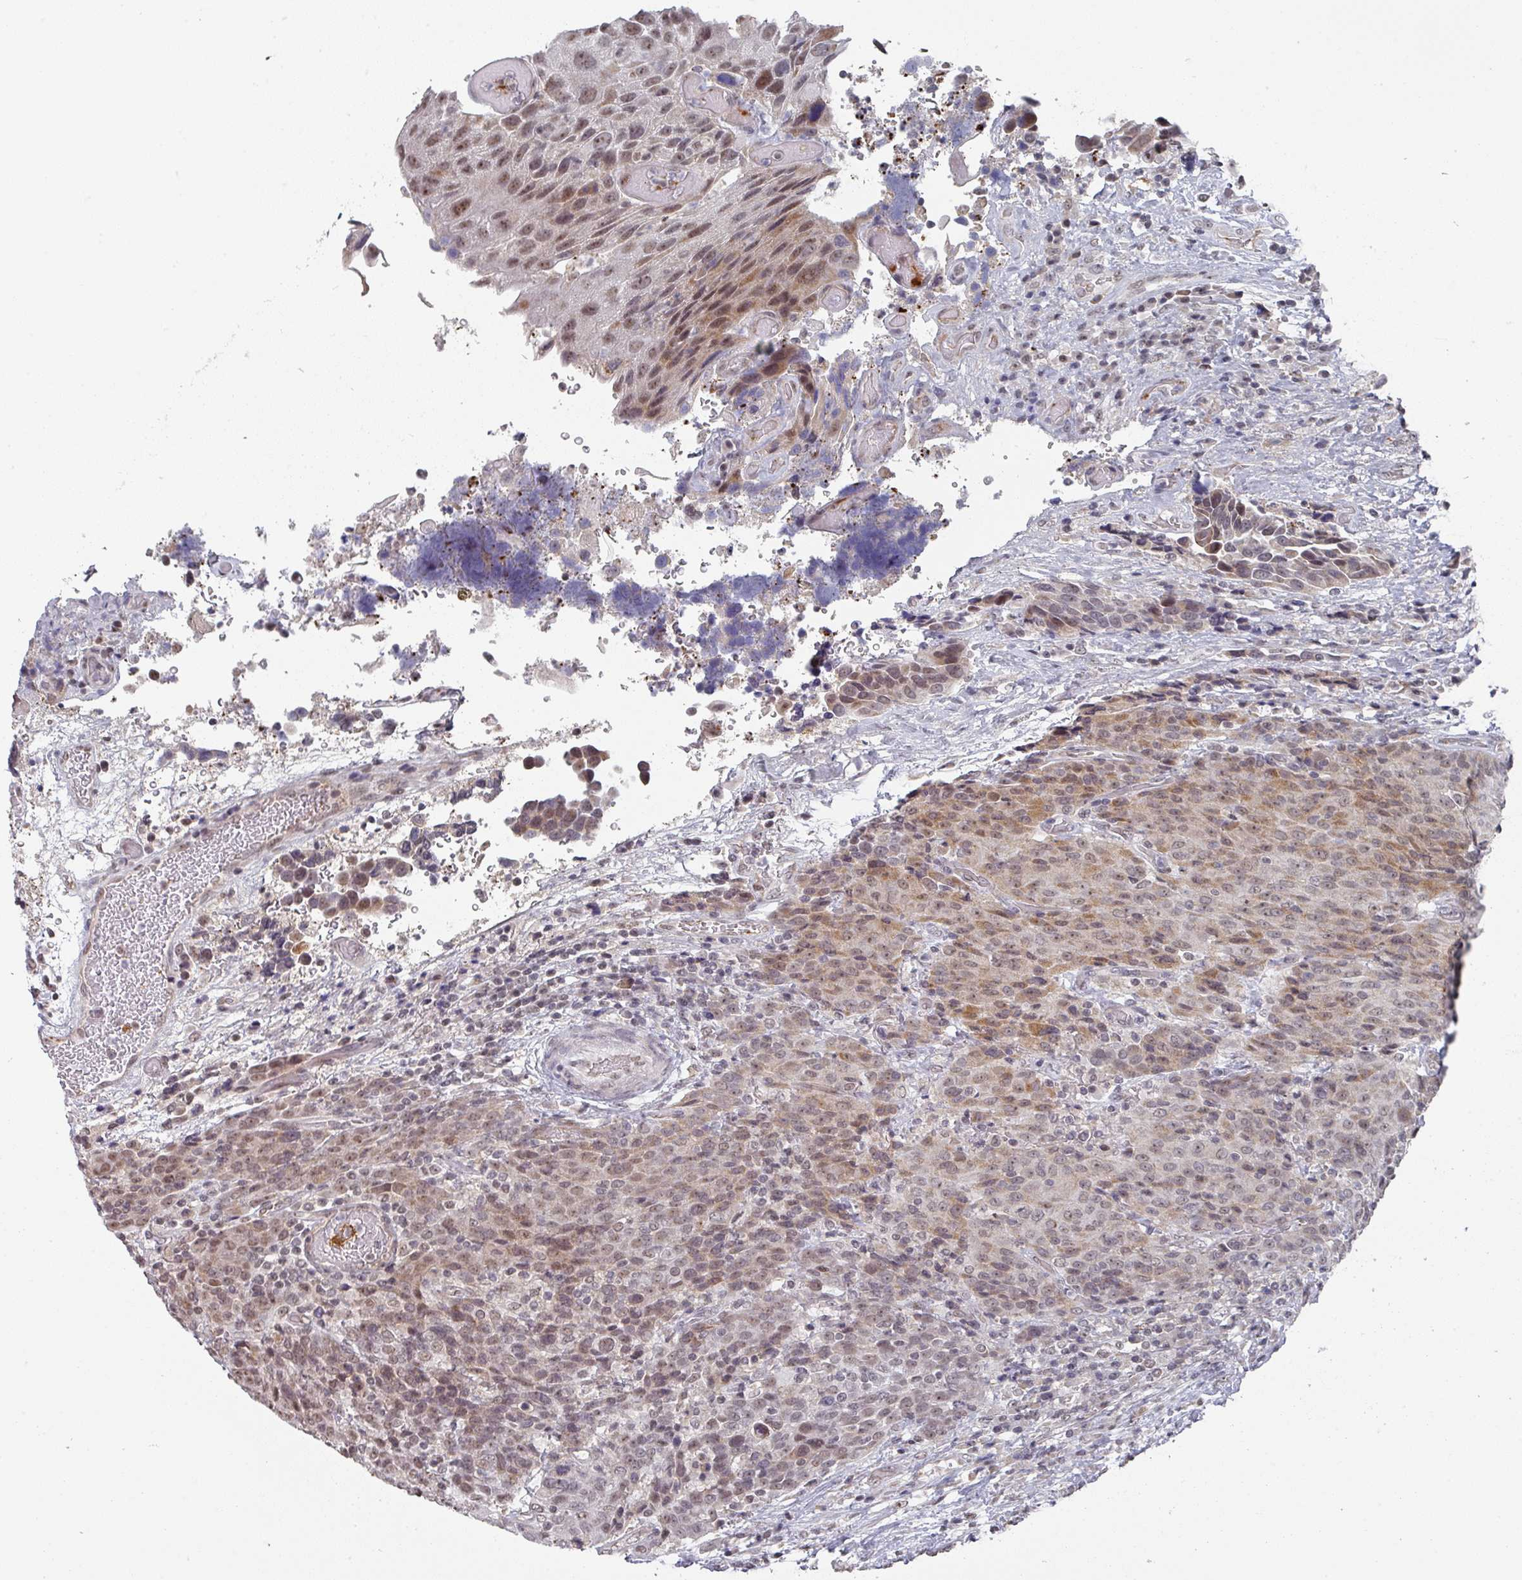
{"staining": {"intensity": "moderate", "quantity": "25%-75%", "location": "cytoplasmic/membranous,nuclear"}, "tissue": "urothelial cancer", "cell_type": "Tumor cells", "image_type": "cancer", "snomed": [{"axis": "morphology", "description": "Urothelial carcinoma, High grade"}, {"axis": "topography", "description": "Urinary bladder"}], "caption": "Immunohistochemistry (IHC) (DAB) staining of high-grade urothelial carcinoma displays moderate cytoplasmic/membranous and nuclear protein expression in approximately 25%-75% of tumor cells.", "gene": "ZNF654", "patient": {"sex": "female", "age": 70}}